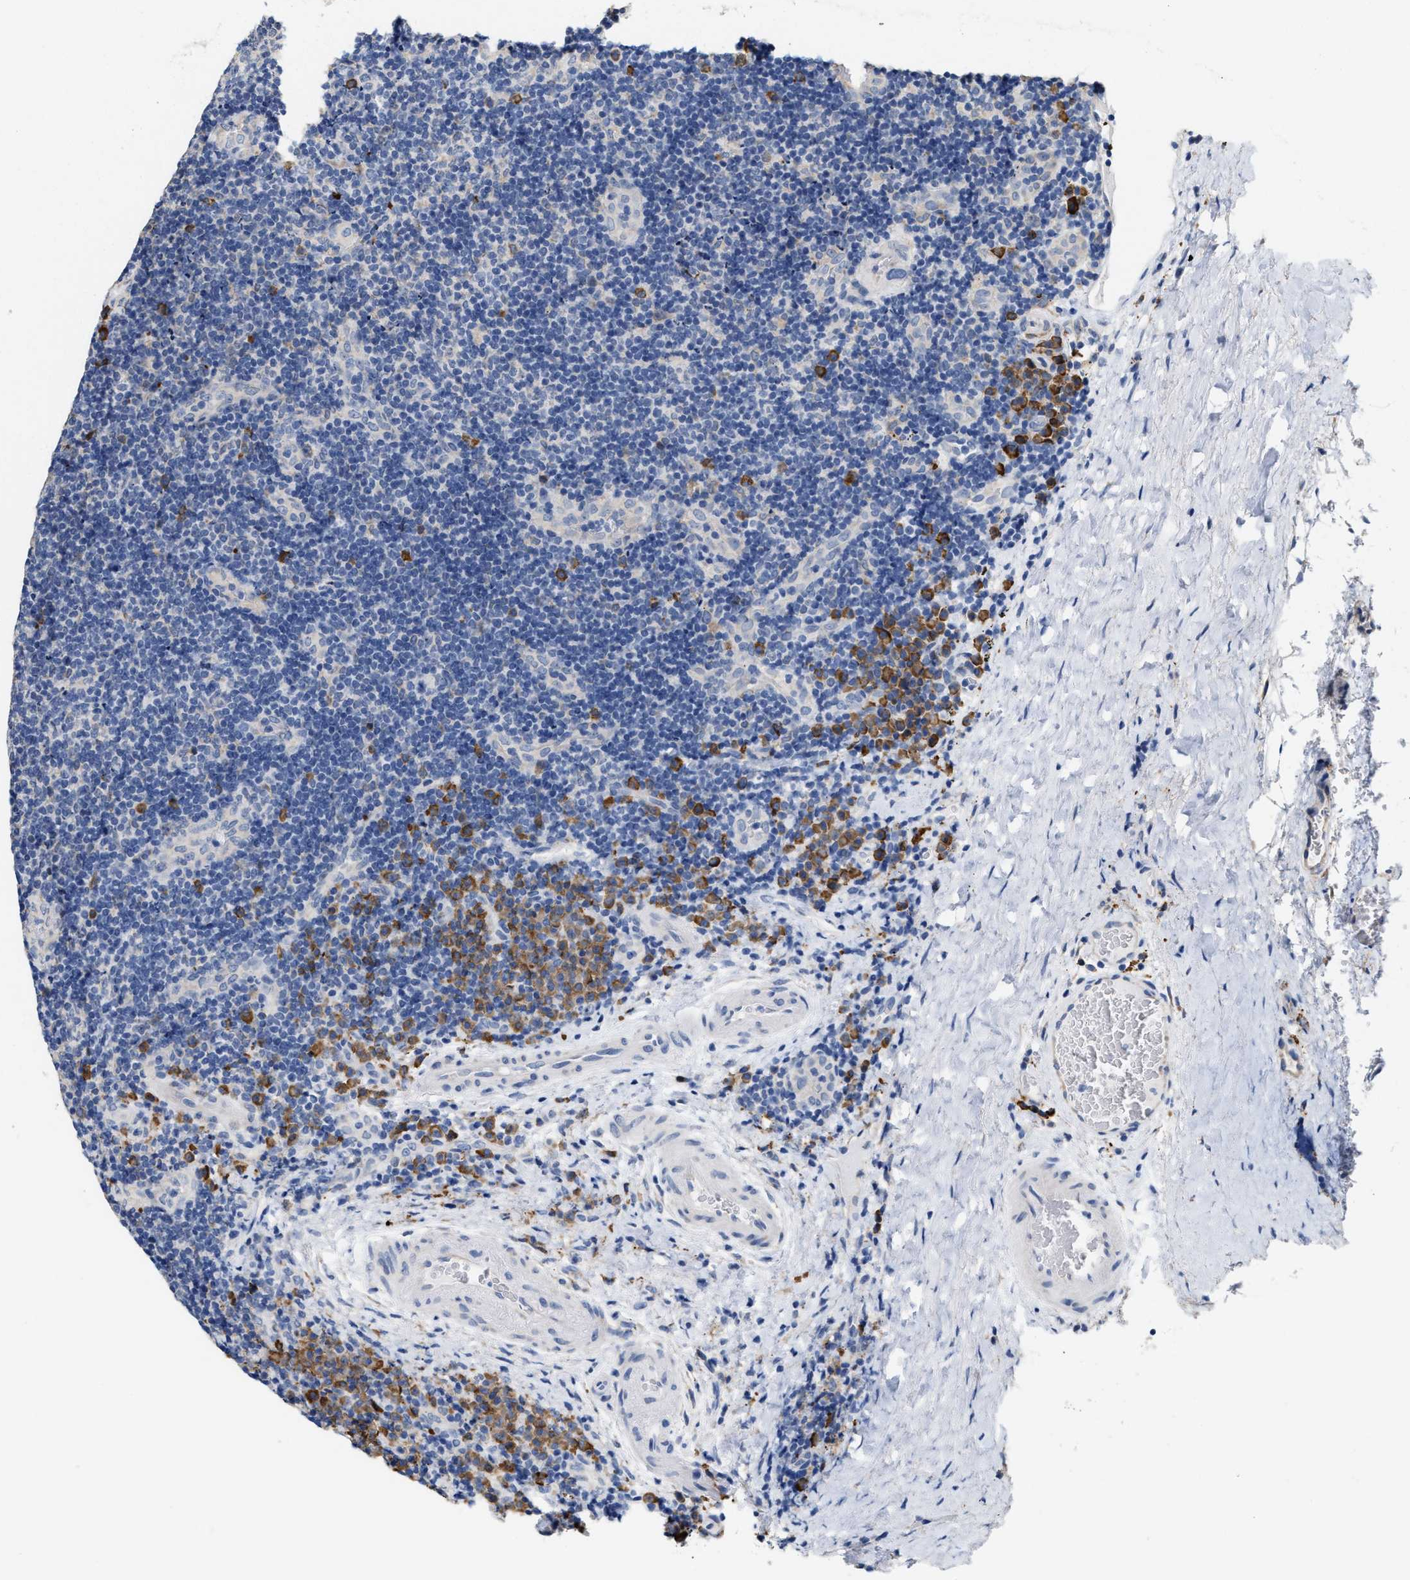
{"staining": {"intensity": "negative", "quantity": "none", "location": "none"}, "tissue": "lymphoma", "cell_type": "Tumor cells", "image_type": "cancer", "snomed": [{"axis": "morphology", "description": "Malignant lymphoma, non-Hodgkin's type, High grade"}, {"axis": "topography", "description": "Tonsil"}], "caption": "An IHC photomicrograph of lymphoma is shown. There is no staining in tumor cells of lymphoma.", "gene": "RYR2", "patient": {"sex": "female", "age": 36}}